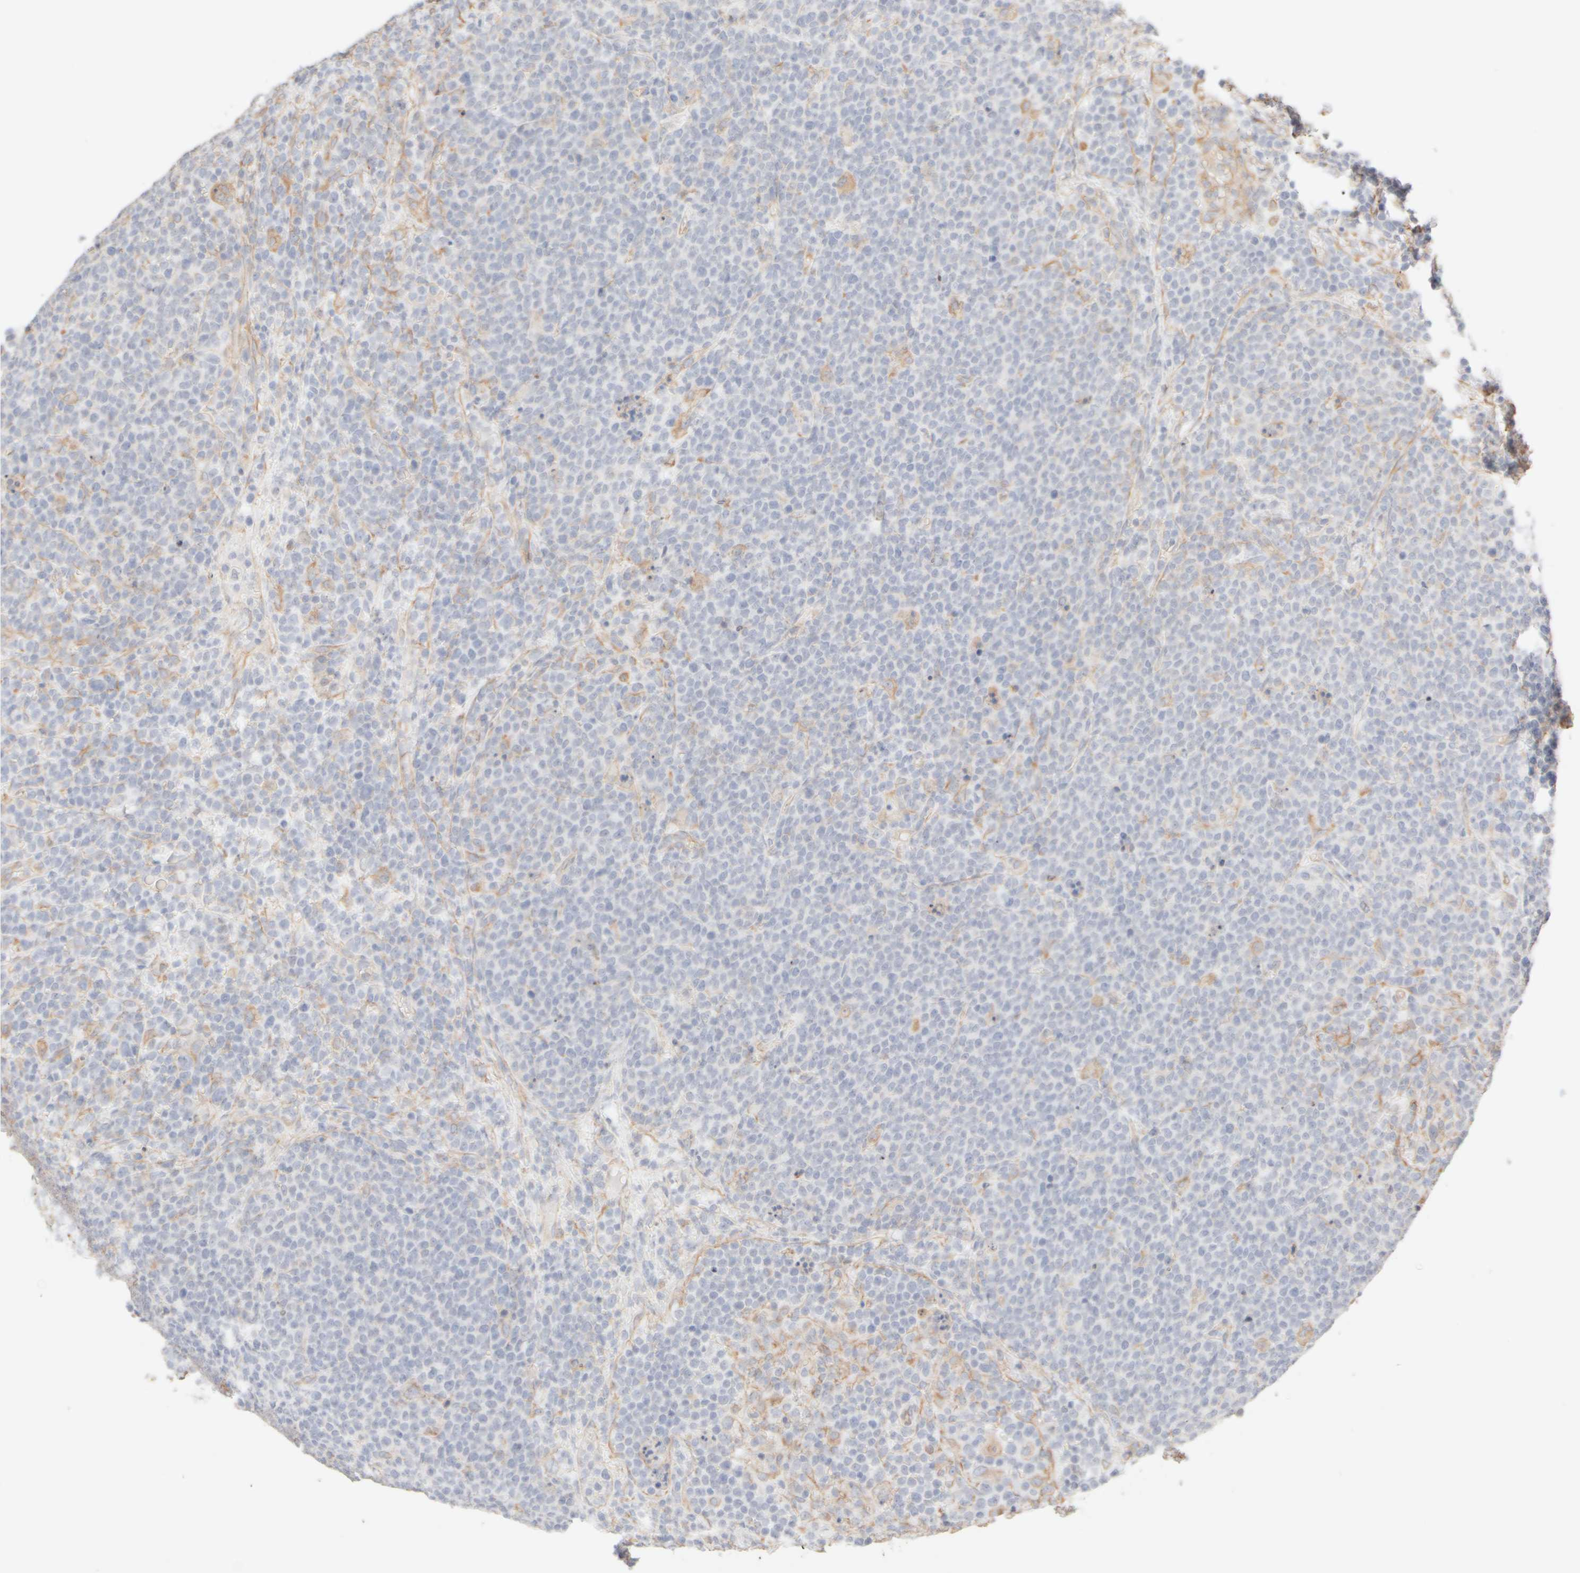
{"staining": {"intensity": "negative", "quantity": "none", "location": "none"}, "tissue": "lymphoma", "cell_type": "Tumor cells", "image_type": "cancer", "snomed": [{"axis": "morphology", "description": "Malignant lymphoma, non-Hodgkin's type, High grade"}, {"axis": "topography", "description": "Lymph node"}], "caption": "This is an IHC micrograph of human high-grade malignant lymphoma, non-Hodgkin's type. There is no positivity in tumor cells.", "gene": "KRT15", "patient": {"sex": "male", "age": 61}}